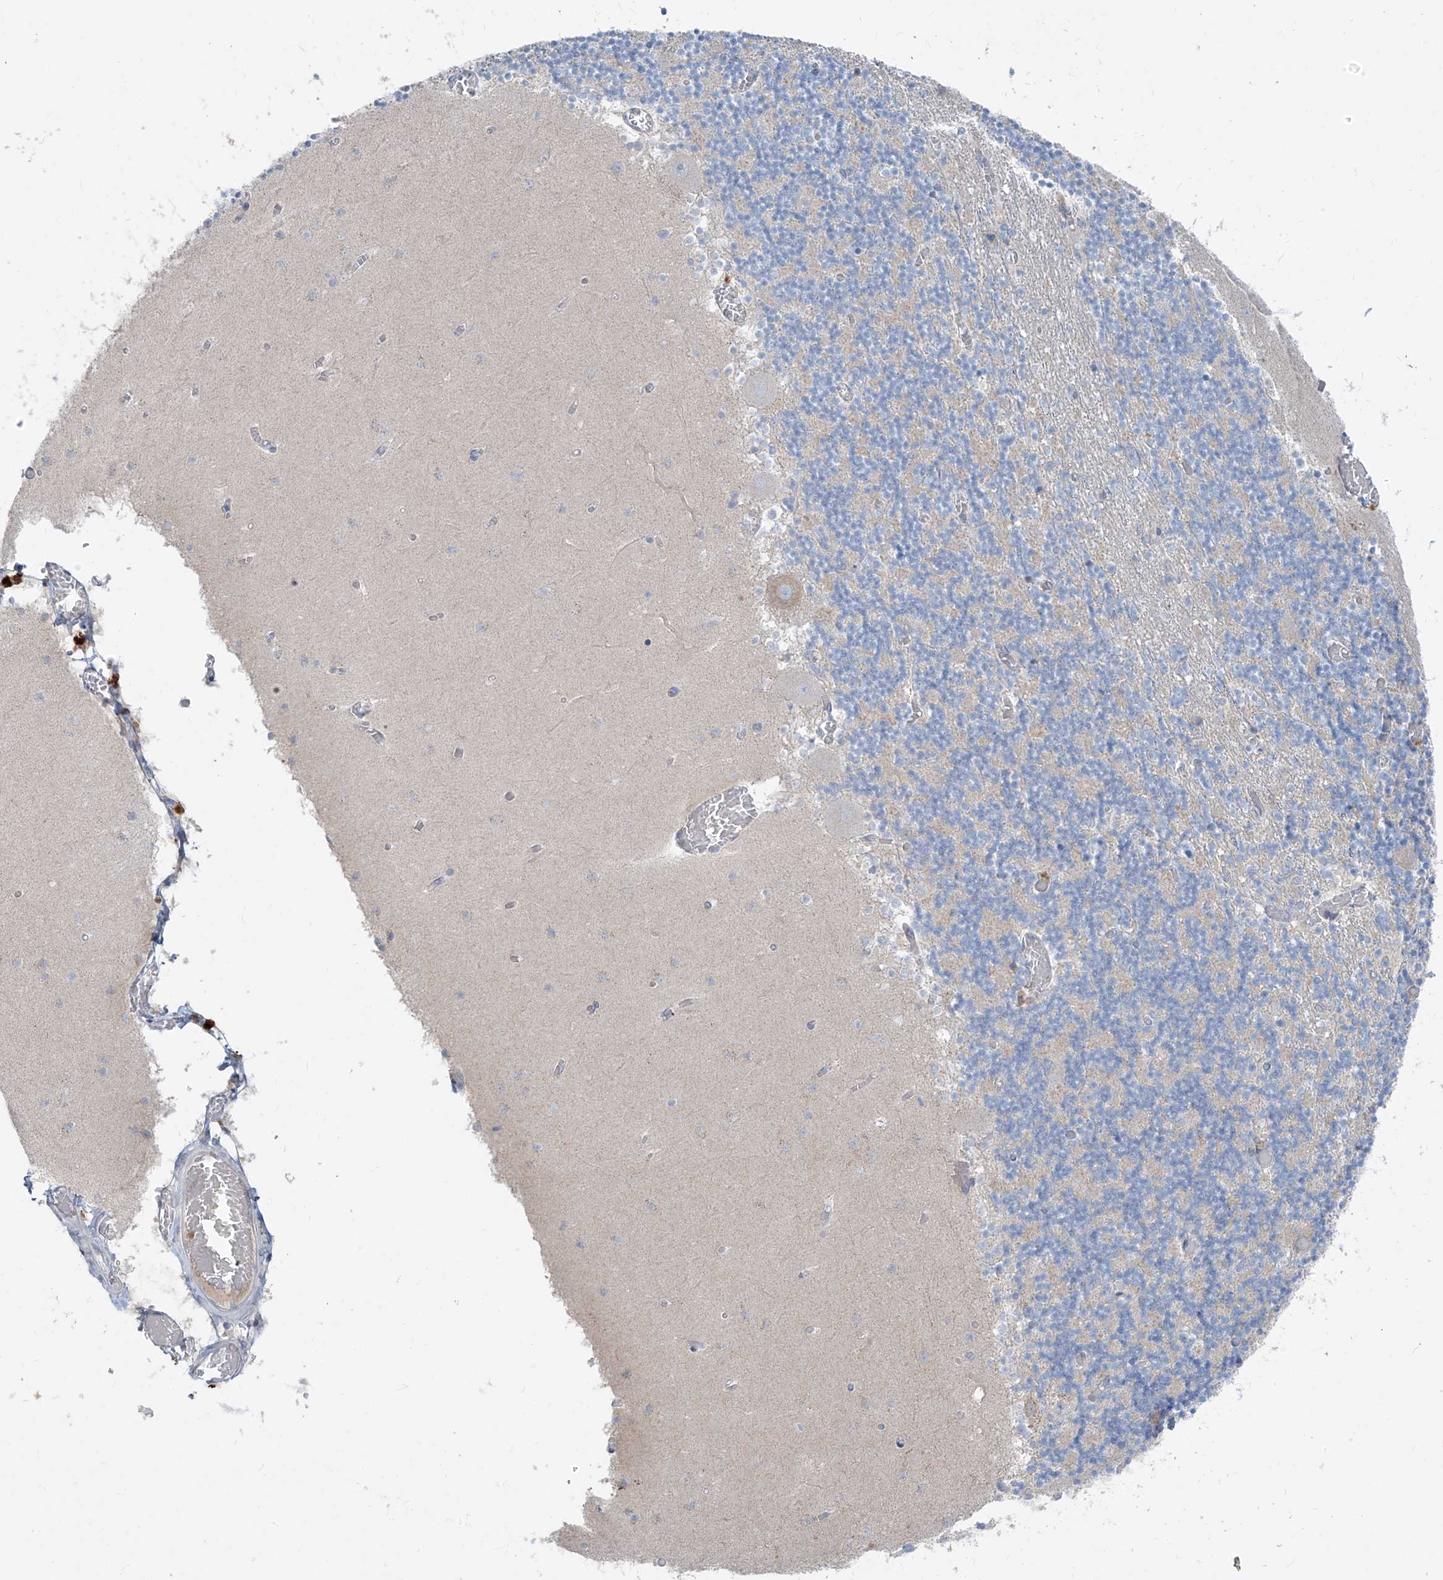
{"staining": {"intensity": "negative", "quantity": "none", "location": "none"}, "tissue": "cerebellum", "cell_type": "Cells in granular layer", "image_type": "normal", "snomed": [{"axis": "morphology", "description": "Normal tissue, NOS"}, {"axis": "topography", "description": "Cerebellum"}], "caption": "This is a photomicrograph of immunohistochemistry staining of unremarkable cerebellum, which shows no staining in cells in granular layer.", "gene": "DGKQ", "patient": {"sex": "female", "age": 28}}